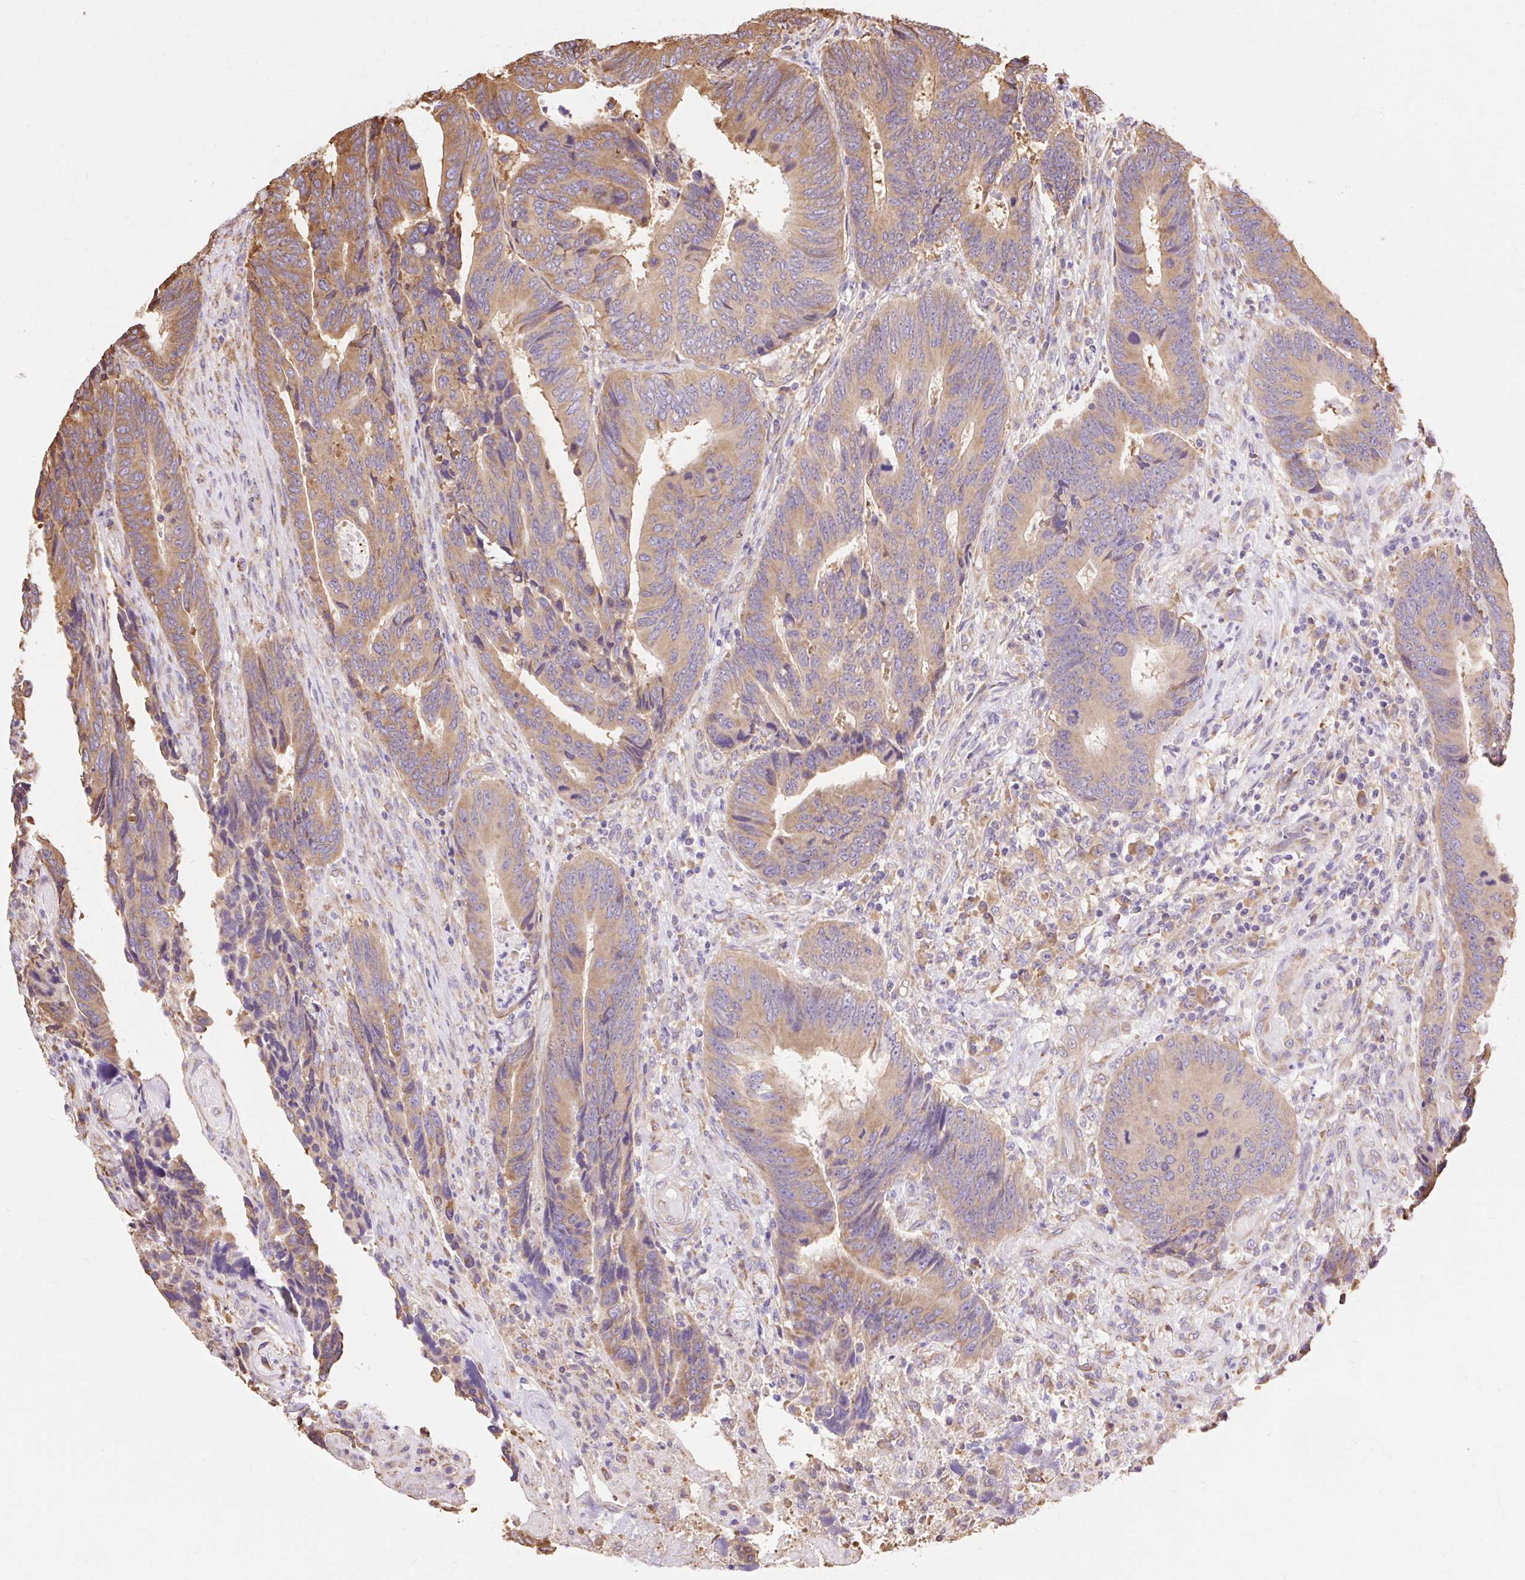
{"staining": {"intensity": "moderate", "quantity": ">75%", "location": "cytoplasmic/membranous"}, "tissue": "colorectal cancer", "cell_type": "Tumor cells", "image_type": "cancer", "snomed": [{"axis": "morphology", "description": "Adenocarcinoma, NOS"}, {"axis": "topography", "description": "Colon"}], "caption": "High-power microscopy captured an immunohistochemistry image of adenocarcinoma (colorectal), revealing moderate cytoplasmic/membranous staining in approximately >75% of tumor cells.", "gene": "RPS17", "patient": {"sex": "male", "age": 87}}